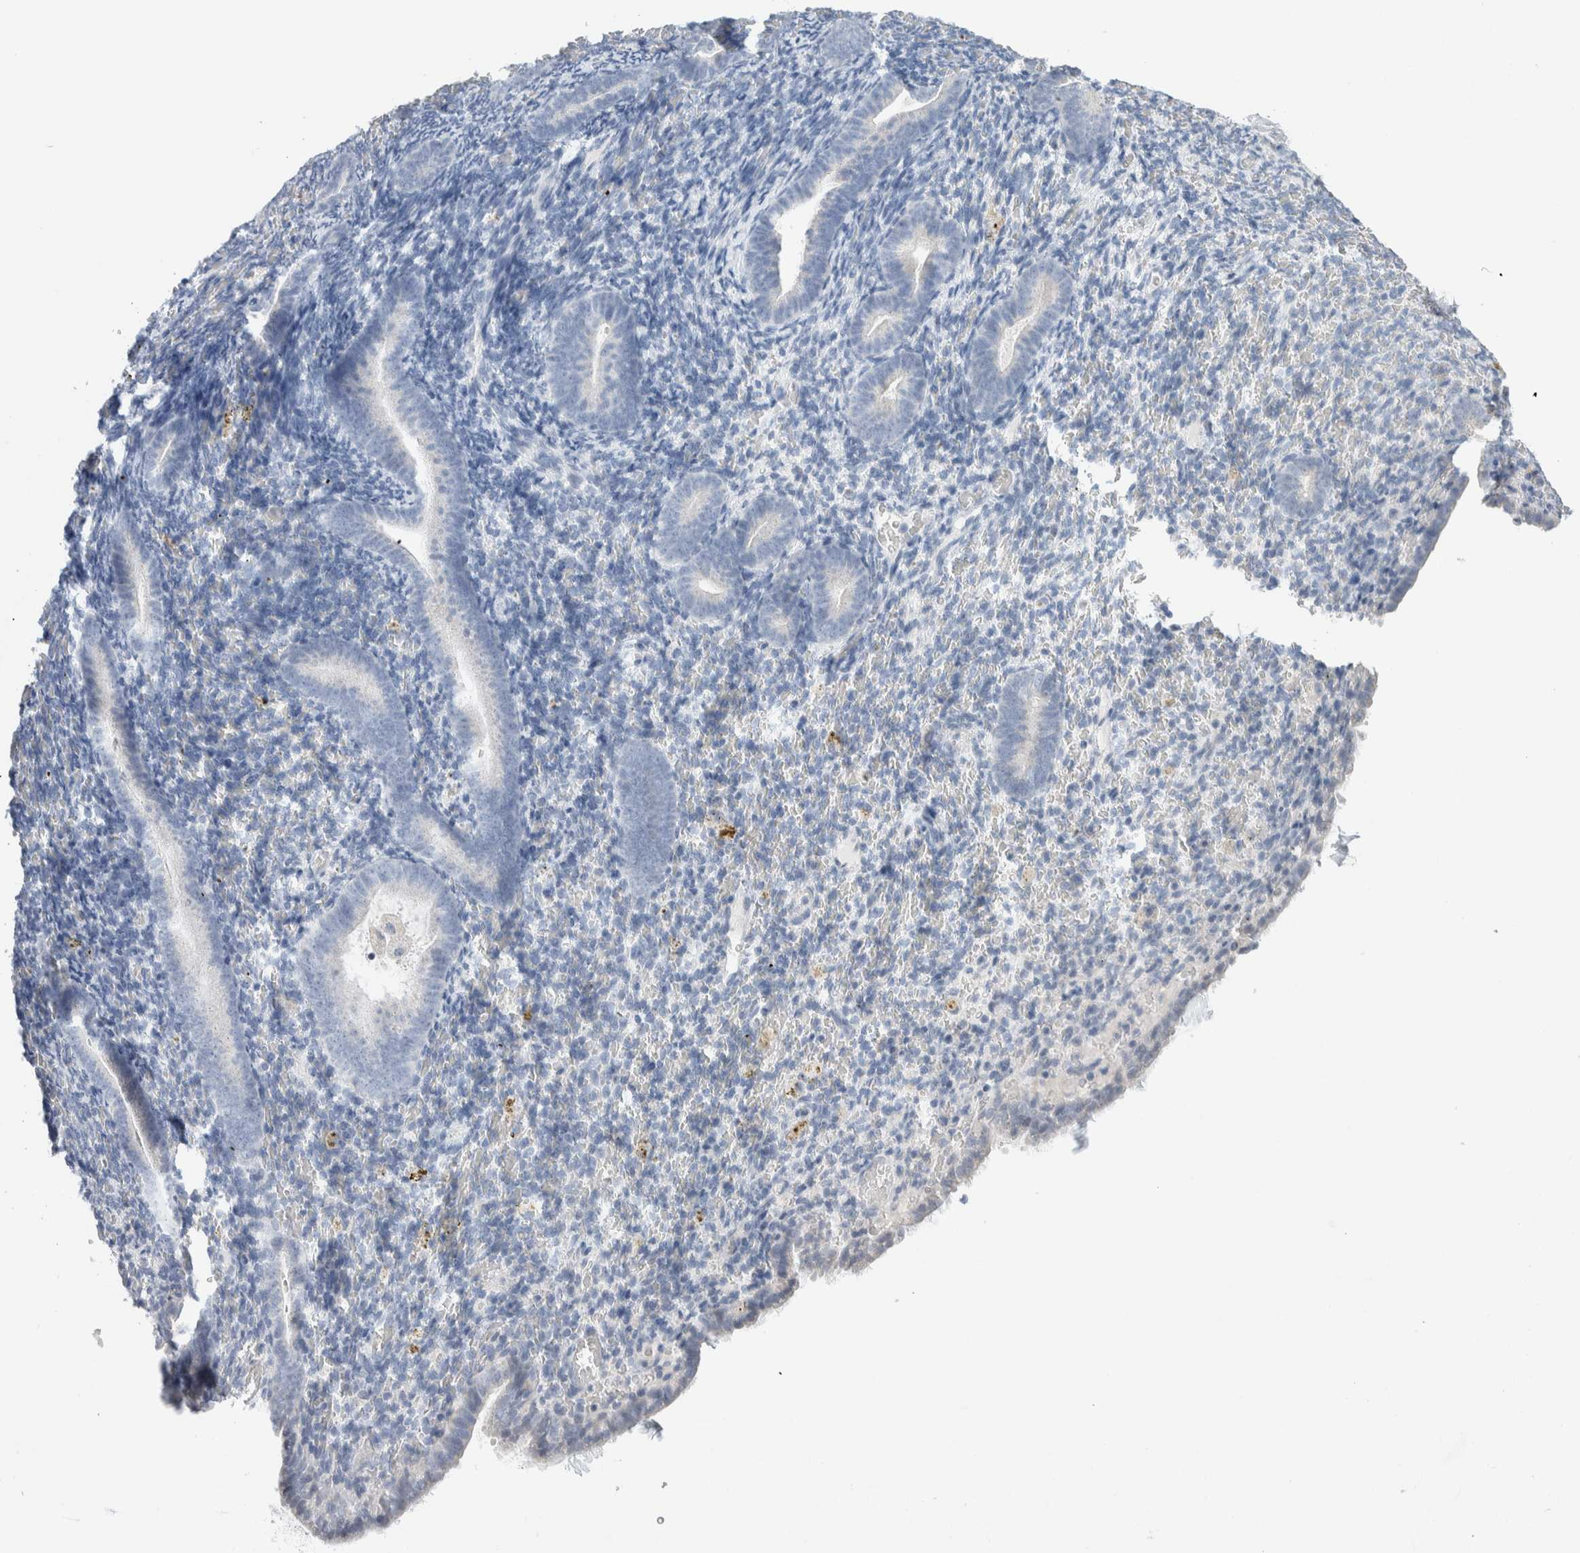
{"staining": {"intensity": "negative", "quantity": "none", "location": "none"}, "tissue": "endometrium", "cell_type": "Cells in endometrial stroma", "image_type": "normal", "snomed": [{"axis": "morphology", "description": "Normal tissue, NOS"}, {"axis": "topography", "description": "Endometrium"}], "caption": "Photomicrograph shows no significant protein positivity in cells in endometrial stroma of benign endometrium.", "gene": "SCN2A", "patient": {"sex": "female", "age": 51}}